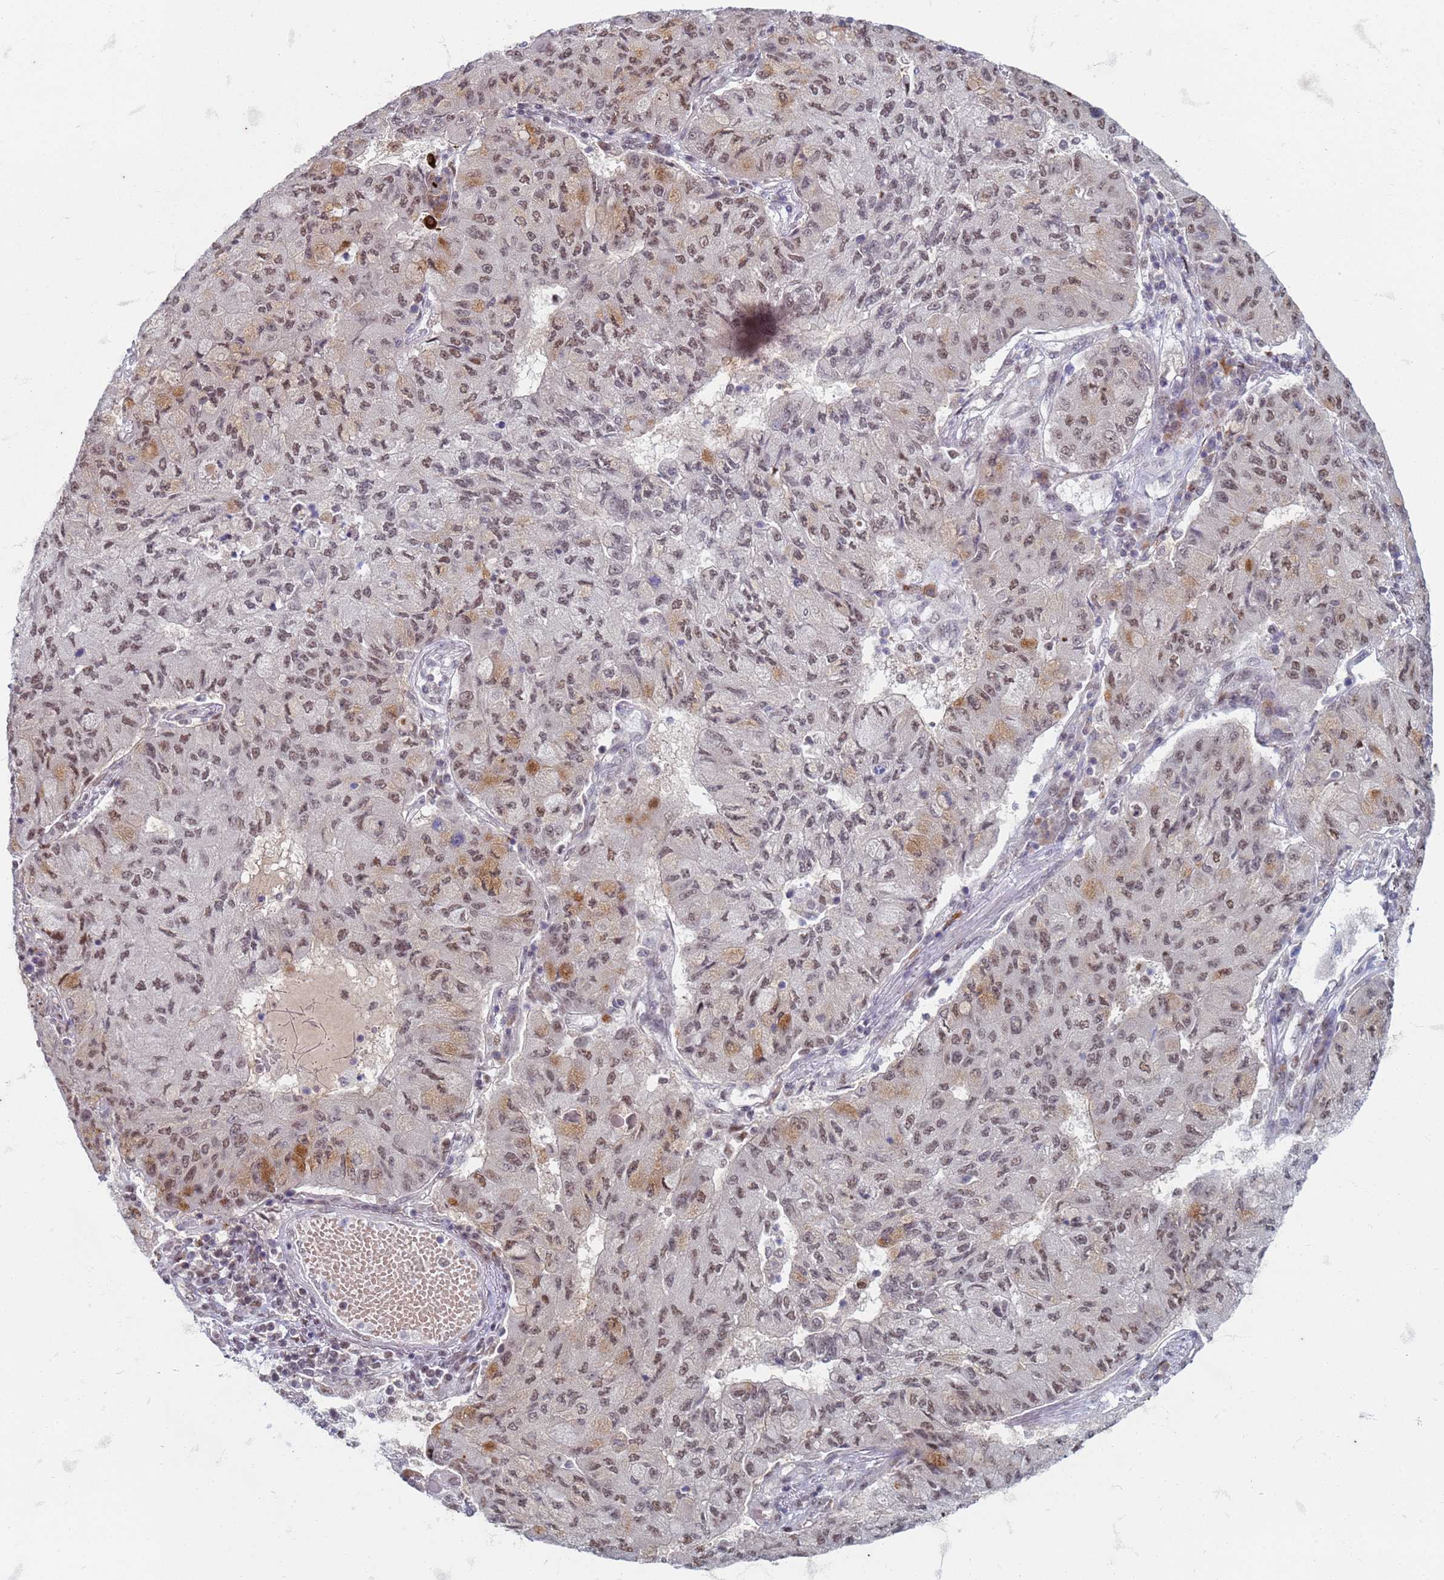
{"staining": {"intensity": "moderate", "quantity": "25%-75%", "location": "nuclear"}, "tissue": "lung cancer", "cell_type": "Tumor cells", "image_type": "cancer", "snomed": [{"axis": "morphology", "description": "Squamous cell carcinoma, NOS"}, {"axis": "topography", "description": "Lung"}], "caption": "High-power microscopy captured an immunohistochemistry (IHC) photomicrograph of lung cancer, revealing moderate nuclear expression in approximately 25%-75% of tumor cells.", "gene": "TRMT6", "patient": {"sex": "male", "age": 74}}